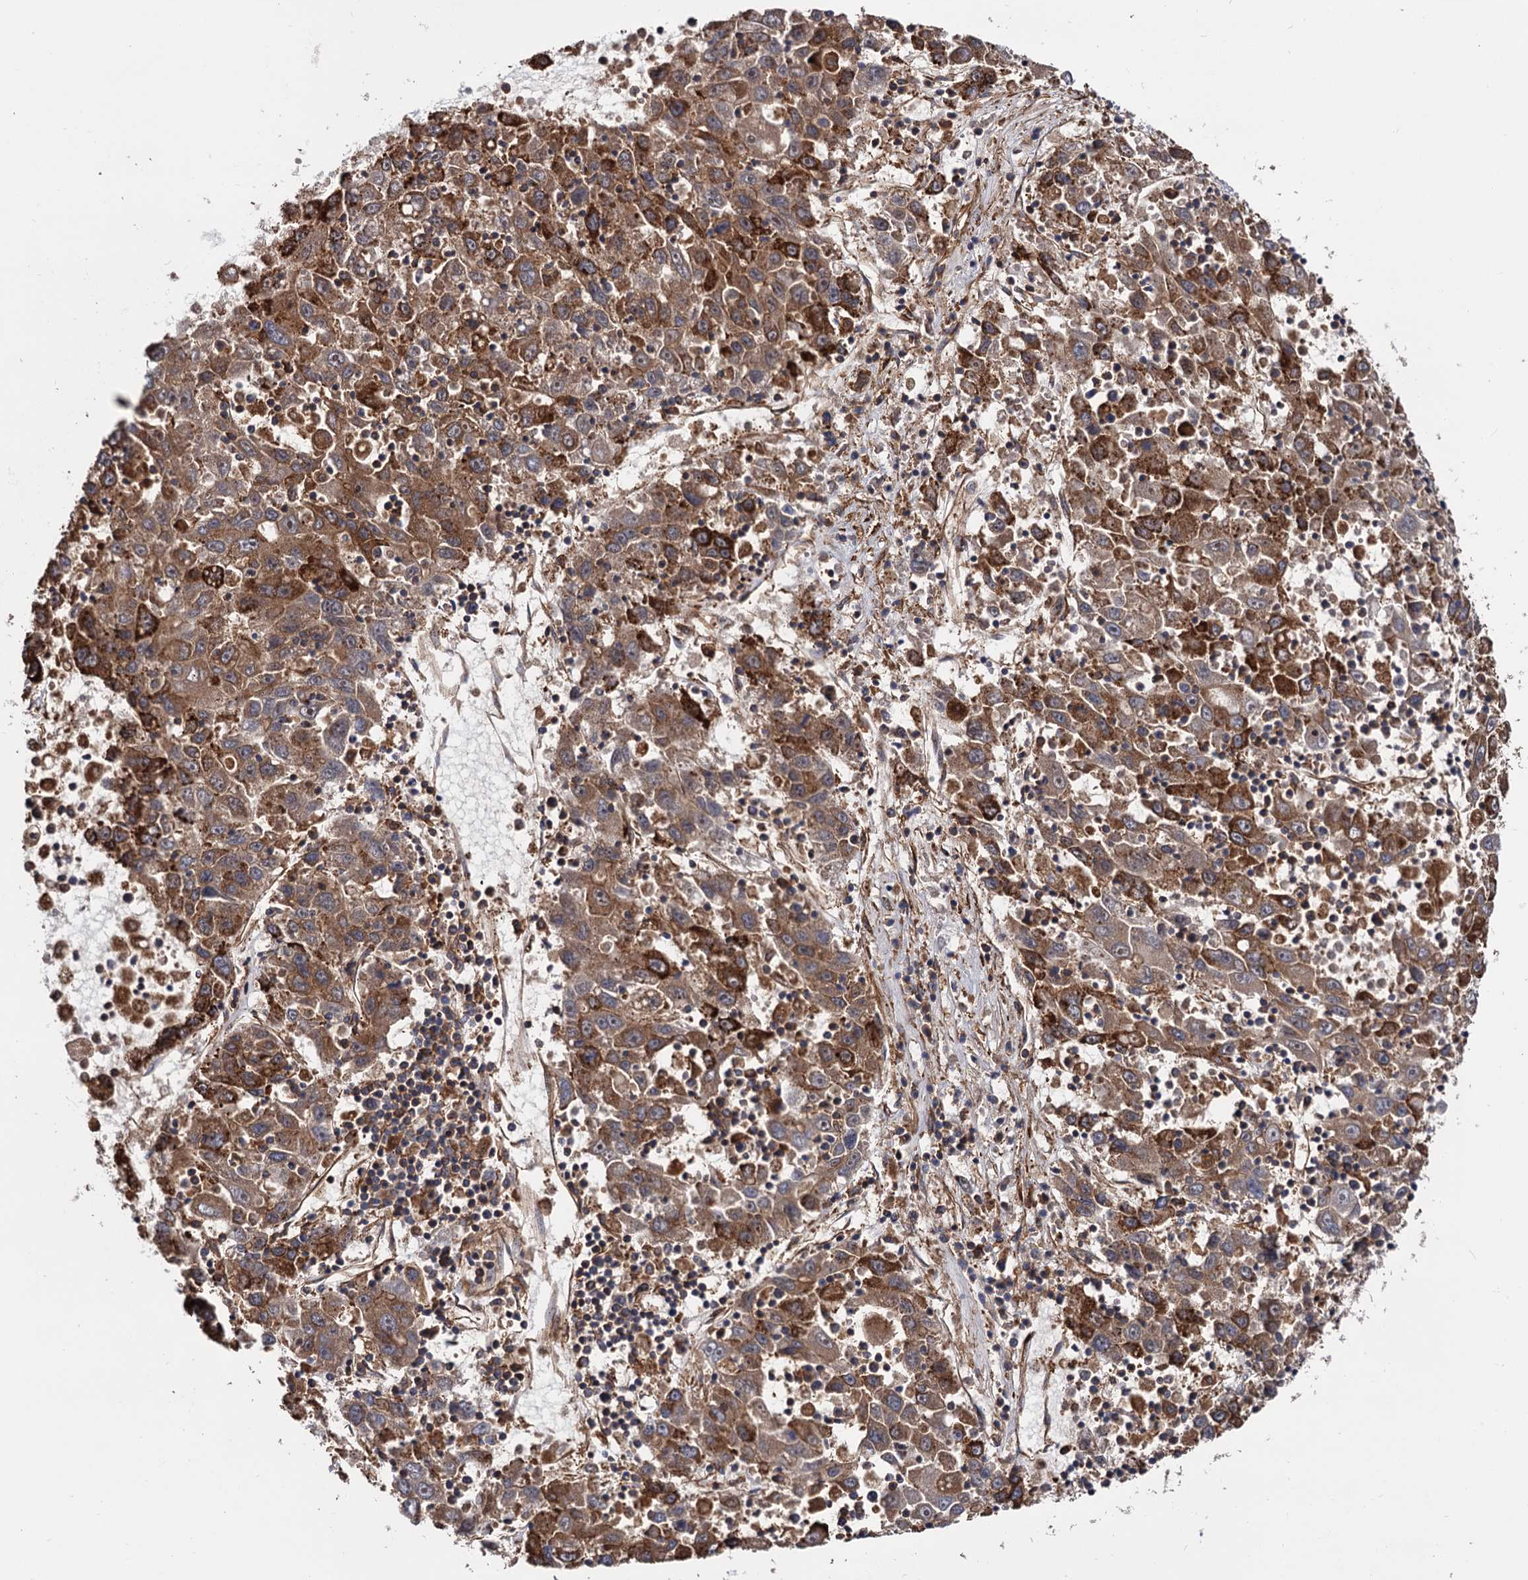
{"staining": {"intensity": "moderate", "quantity": ">75%", "location": "cytoplasmic/membranous"}, "tissue": "liver cancer", "cell_type": "Tumor cells", "image_type": "cancer", "snomed": [{"axis": "morphology", "description": "Carcinoma, Hepatocellular, NOS"}, {"axis": "topography", "description": "Liver"}], "caption": "An immunohistochemistry photomicrograph of tumor tissue is shown. Protein staining in brown shows moderate cytoplasmic/membranous positivity in liver hepatocellular carcinoma within tumor cells. Immunohistochemistry (ihc) stains the protein of interest in brown and the nuclei are stained blue.", "gene": "ATP8B4", "patient": {"sex": "male", "age": 49}}